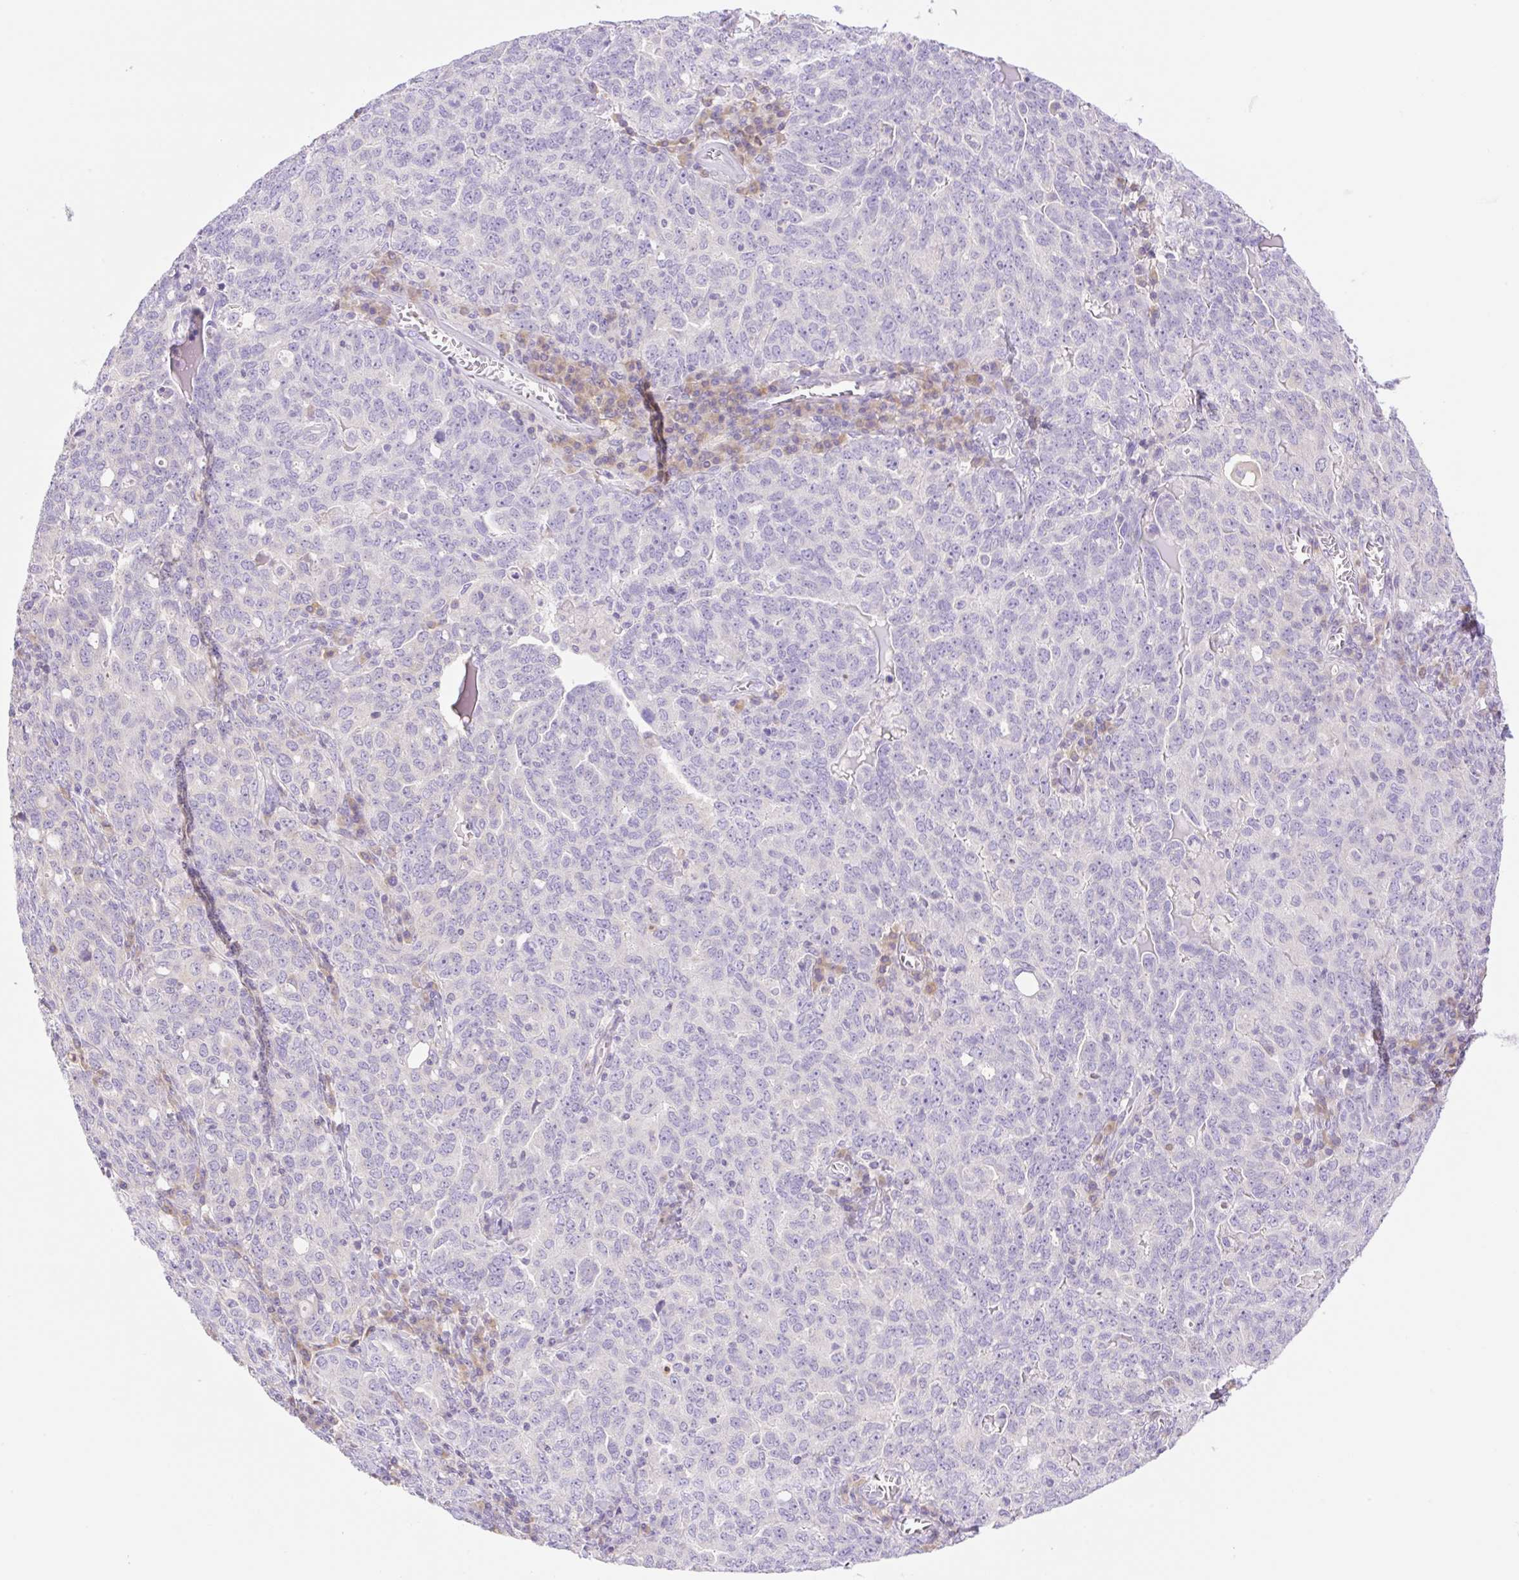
{"staining": {"intensity": "negative", "quantity": "none", "location": "none"}, "tissue": "ovarian cancer", "cell_type": "Tumor cells", "image_type": "cancer", "snomed": [{"axis": "morphology", "description": "Carcinoma, endometroid"}, {"axis": "topography", "description": "Ovary"}], "caption": "Ovarian endometroid carcinoma was stained to show a protein in brown. There is no significant expression in tumor cells.", "gene": "DENND5A", "patient": {"sex": "female", "age": 62}}